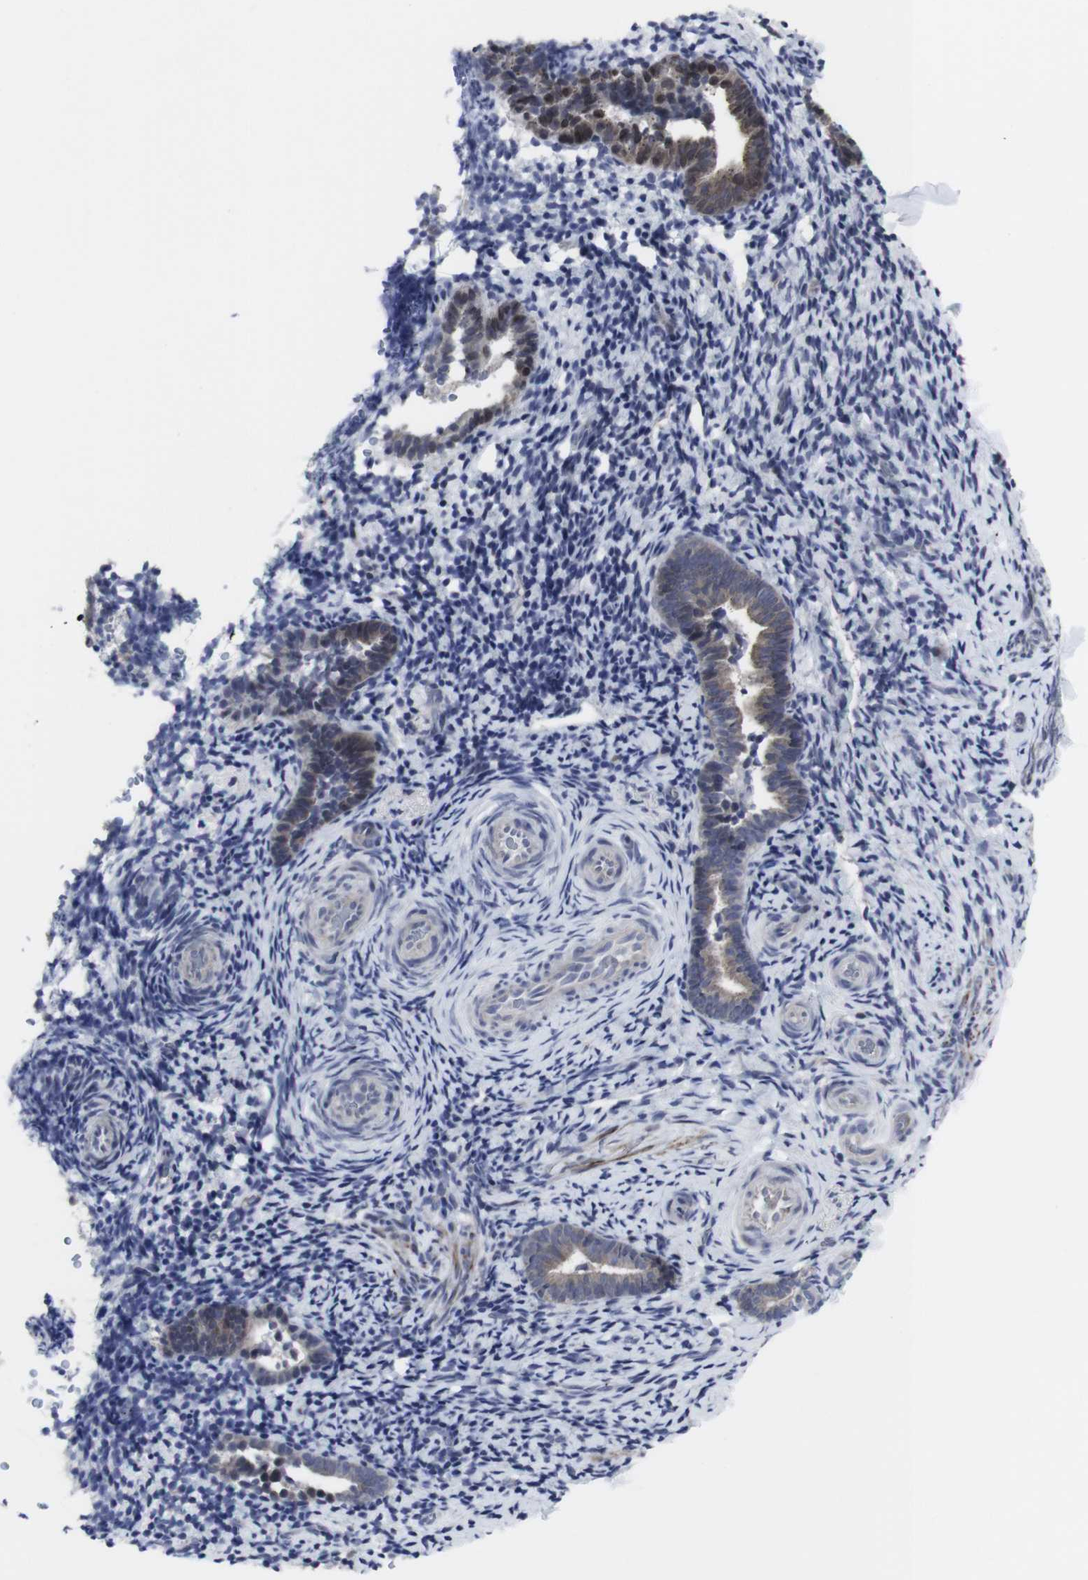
{"staining": {"intensity": "negative", "quantity": "none", "location": "none"}, "tissue": "endometrium", "cell_type": "Cells in endometrial stroma", "image_type": "normal", "snomed": [{"axis": "morphology", "description": "Normal tissue, NOS"}, {"axis": "topography", "description": "Endometrium"}], "caption": "High power microscopy image of an IHC micrograph of normal endometrium, revealing no significant staining in cells in endometrial stroma.", "gene": "HPRT1", "patient": {"sex": "female", "age": 51}}